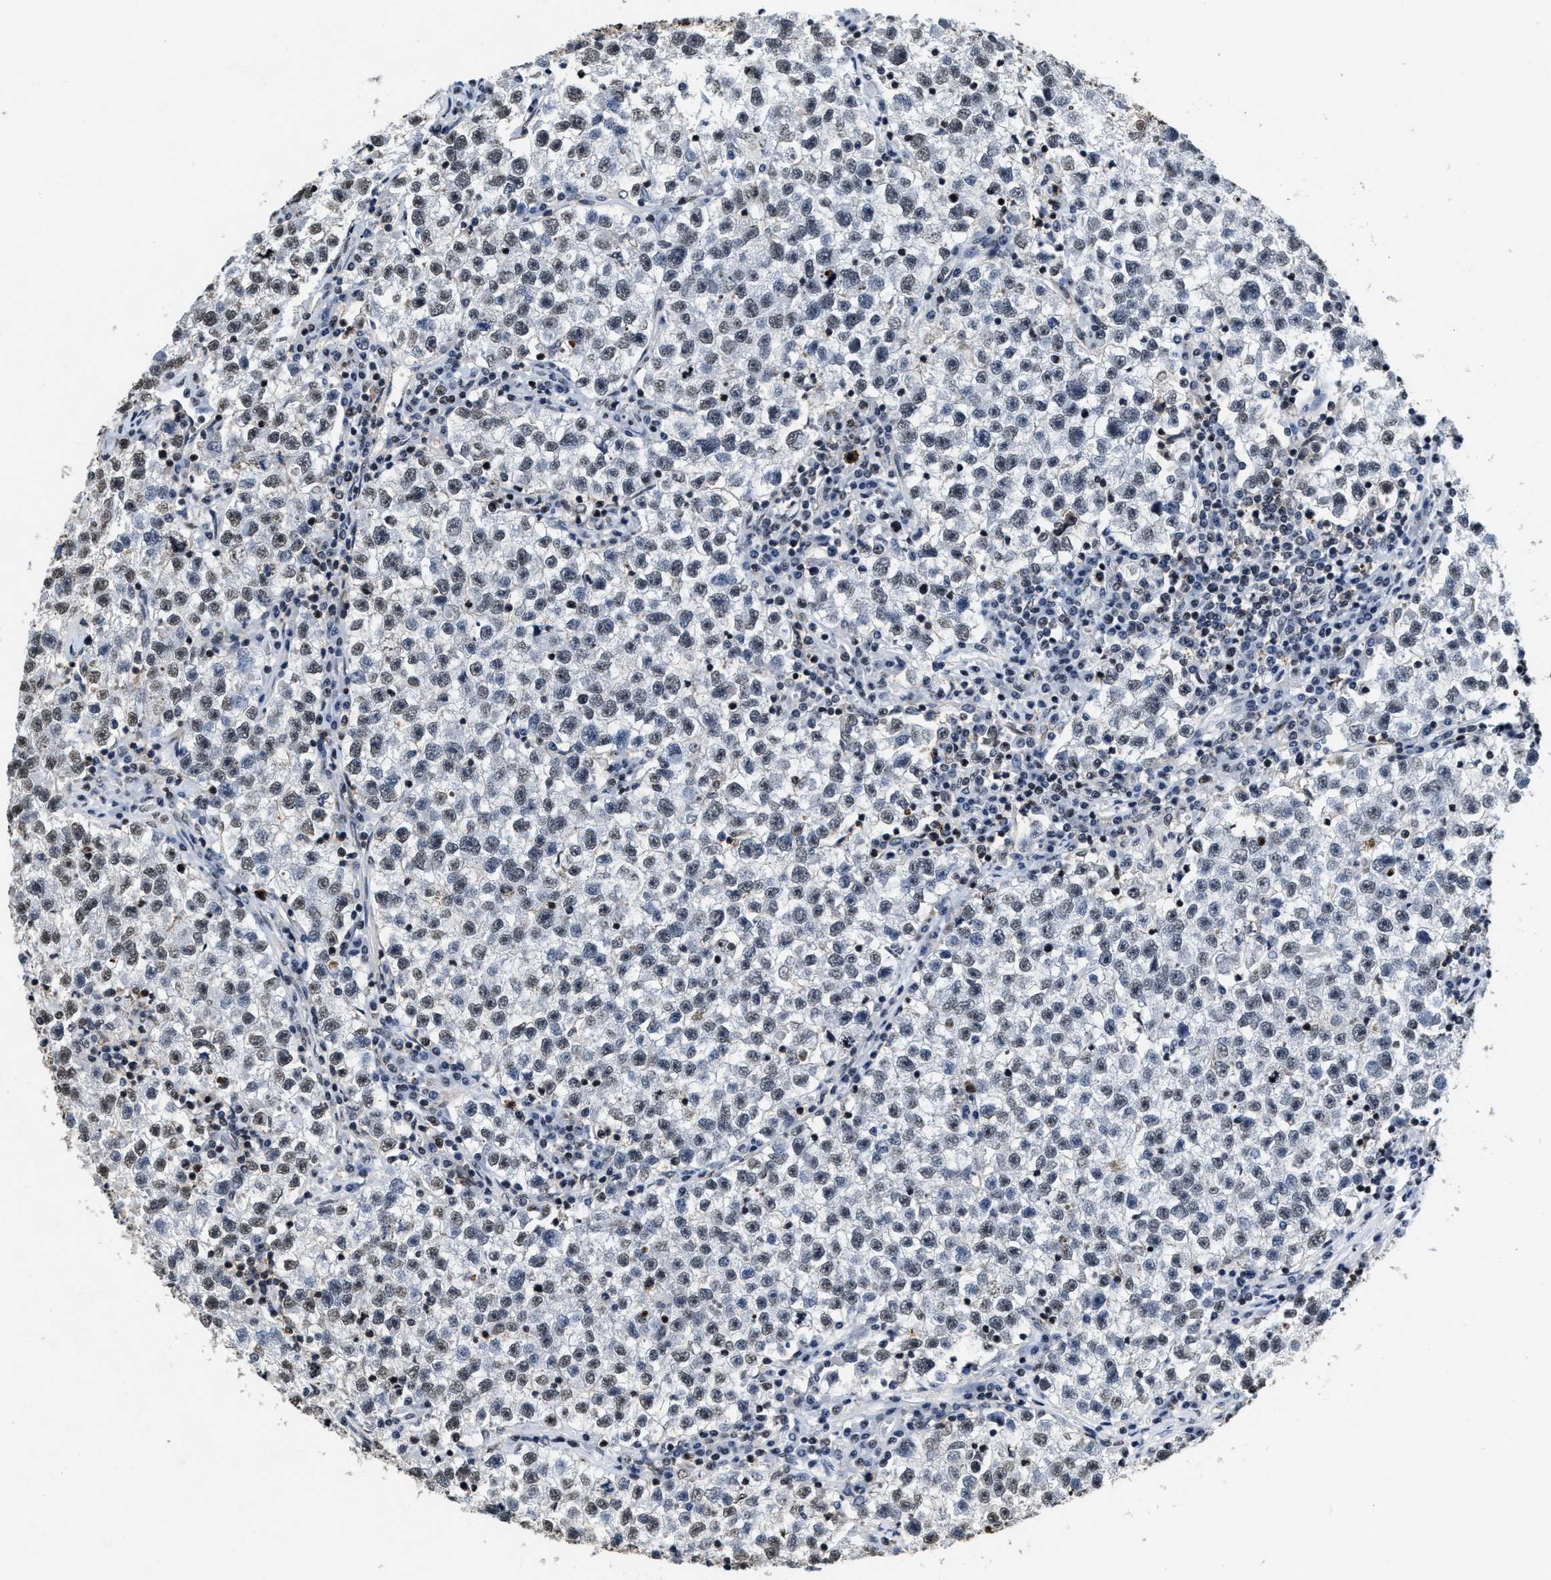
{"staining": {"intensity": "weak", "quantity": "<25%", "location": "nuclear"}, "tissue": "testis cancer", "cell_type": "Tumor cells", "image_type": "cancer", "snomed": [{"axis": "morphology", "description": "Seminoma, NOS"}, {"axis": "topography", "description": "Testis"}], "caption": "IHC histopathology image of seminoma (testis) stained for a protein (brown), which displays no expression in tumor cells.", "gene": "SUPT16H", "patient": {"sex": "male", "age": 22}}